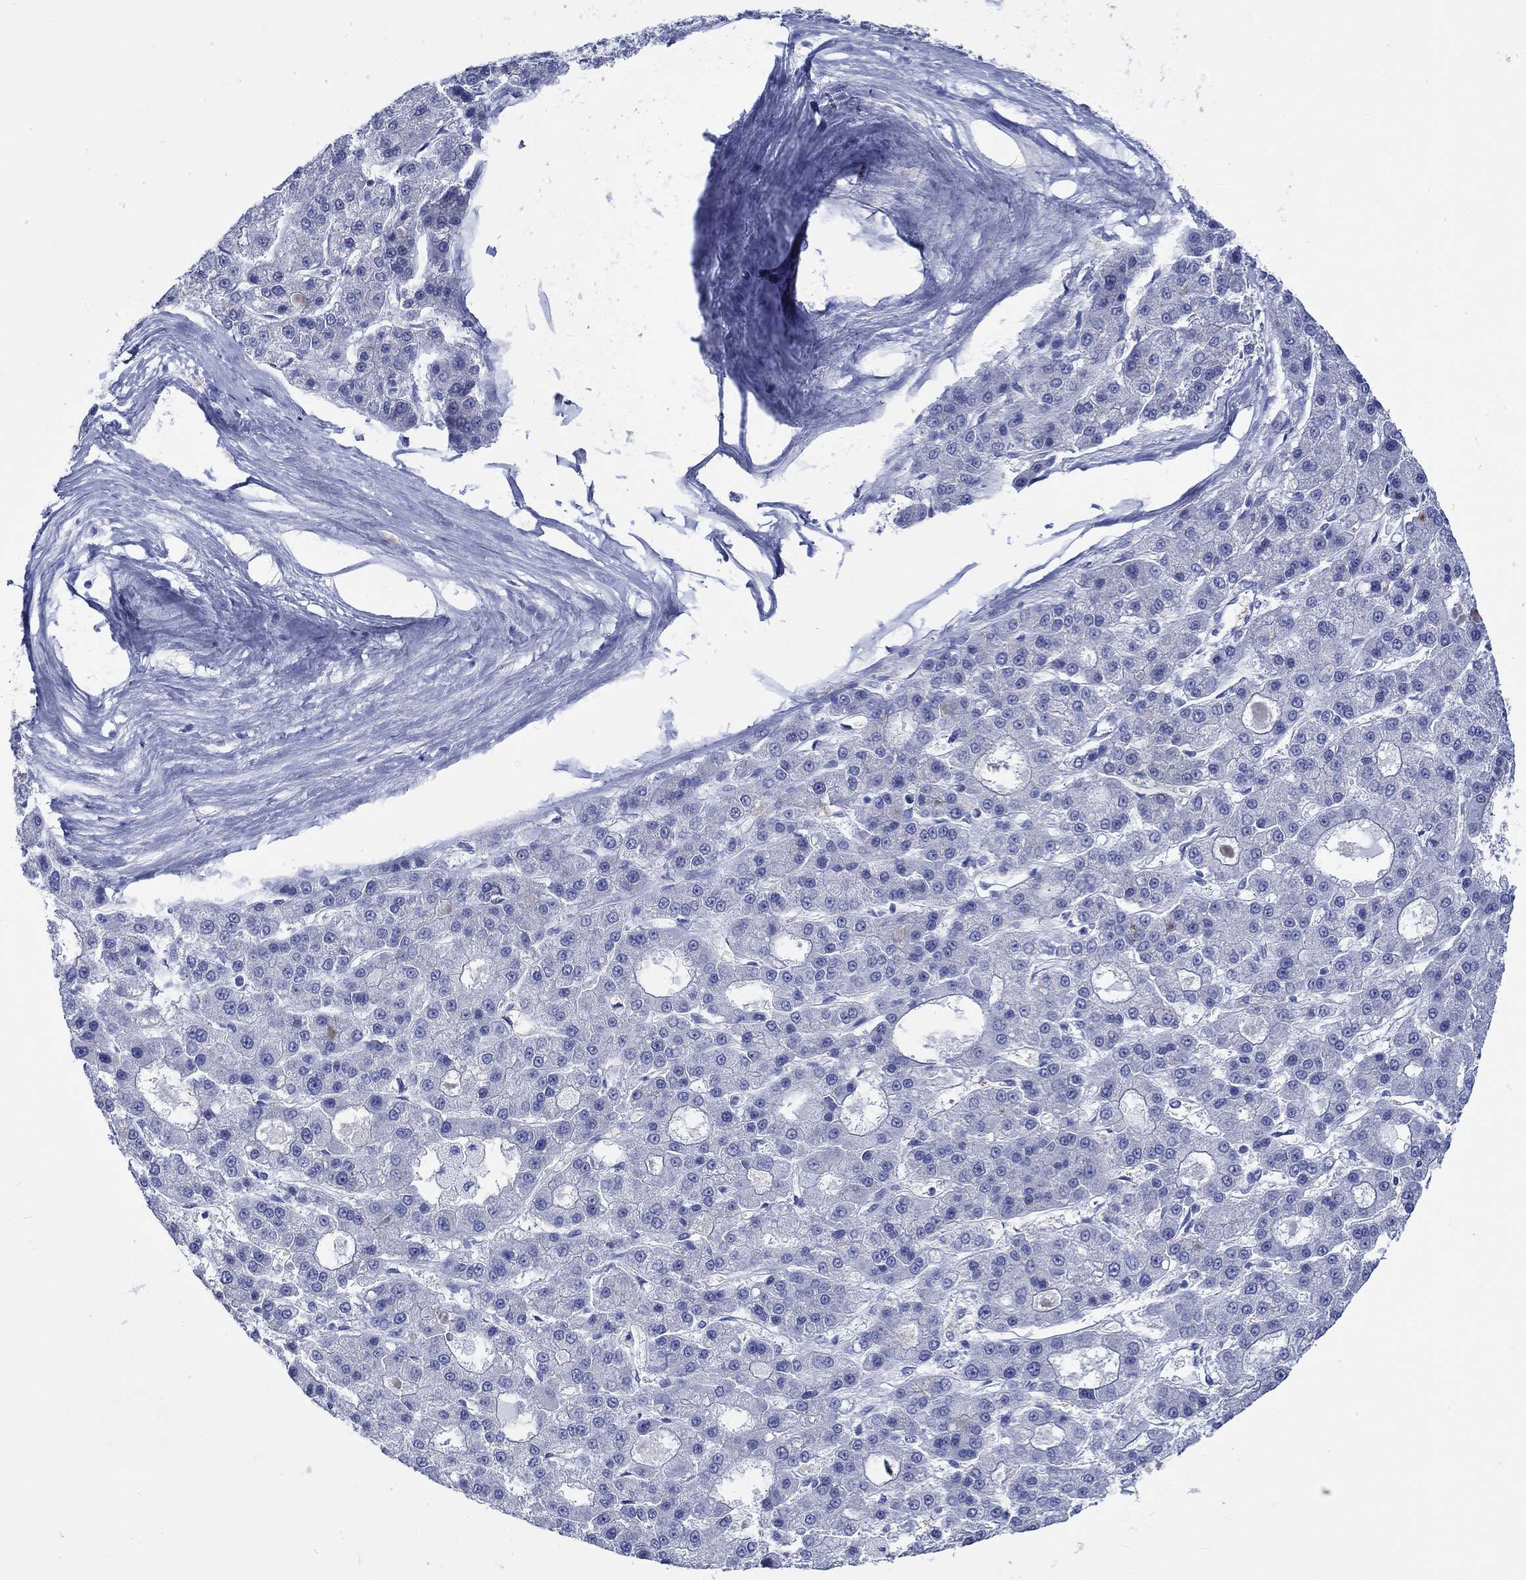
{"staining": {"intensity": "negative", "quantity": "none", "location": "none"}, "tissue": "liver cancer", "cell_type": "Tumor cells", "image_type": "cancer", "snomed": [{"axis": "morphology", "description": "Carcinoma, Hepatocellular, NOS"}, {"axis": "topography", "description": "Liver"}], "caption": "Hepatocellular carcinoma (liver) was stained to show a protein in brown. There is no significant staining in tumor cells.", "gene": "KCNA1", "patient": {"sex": "male", "age": 70}}